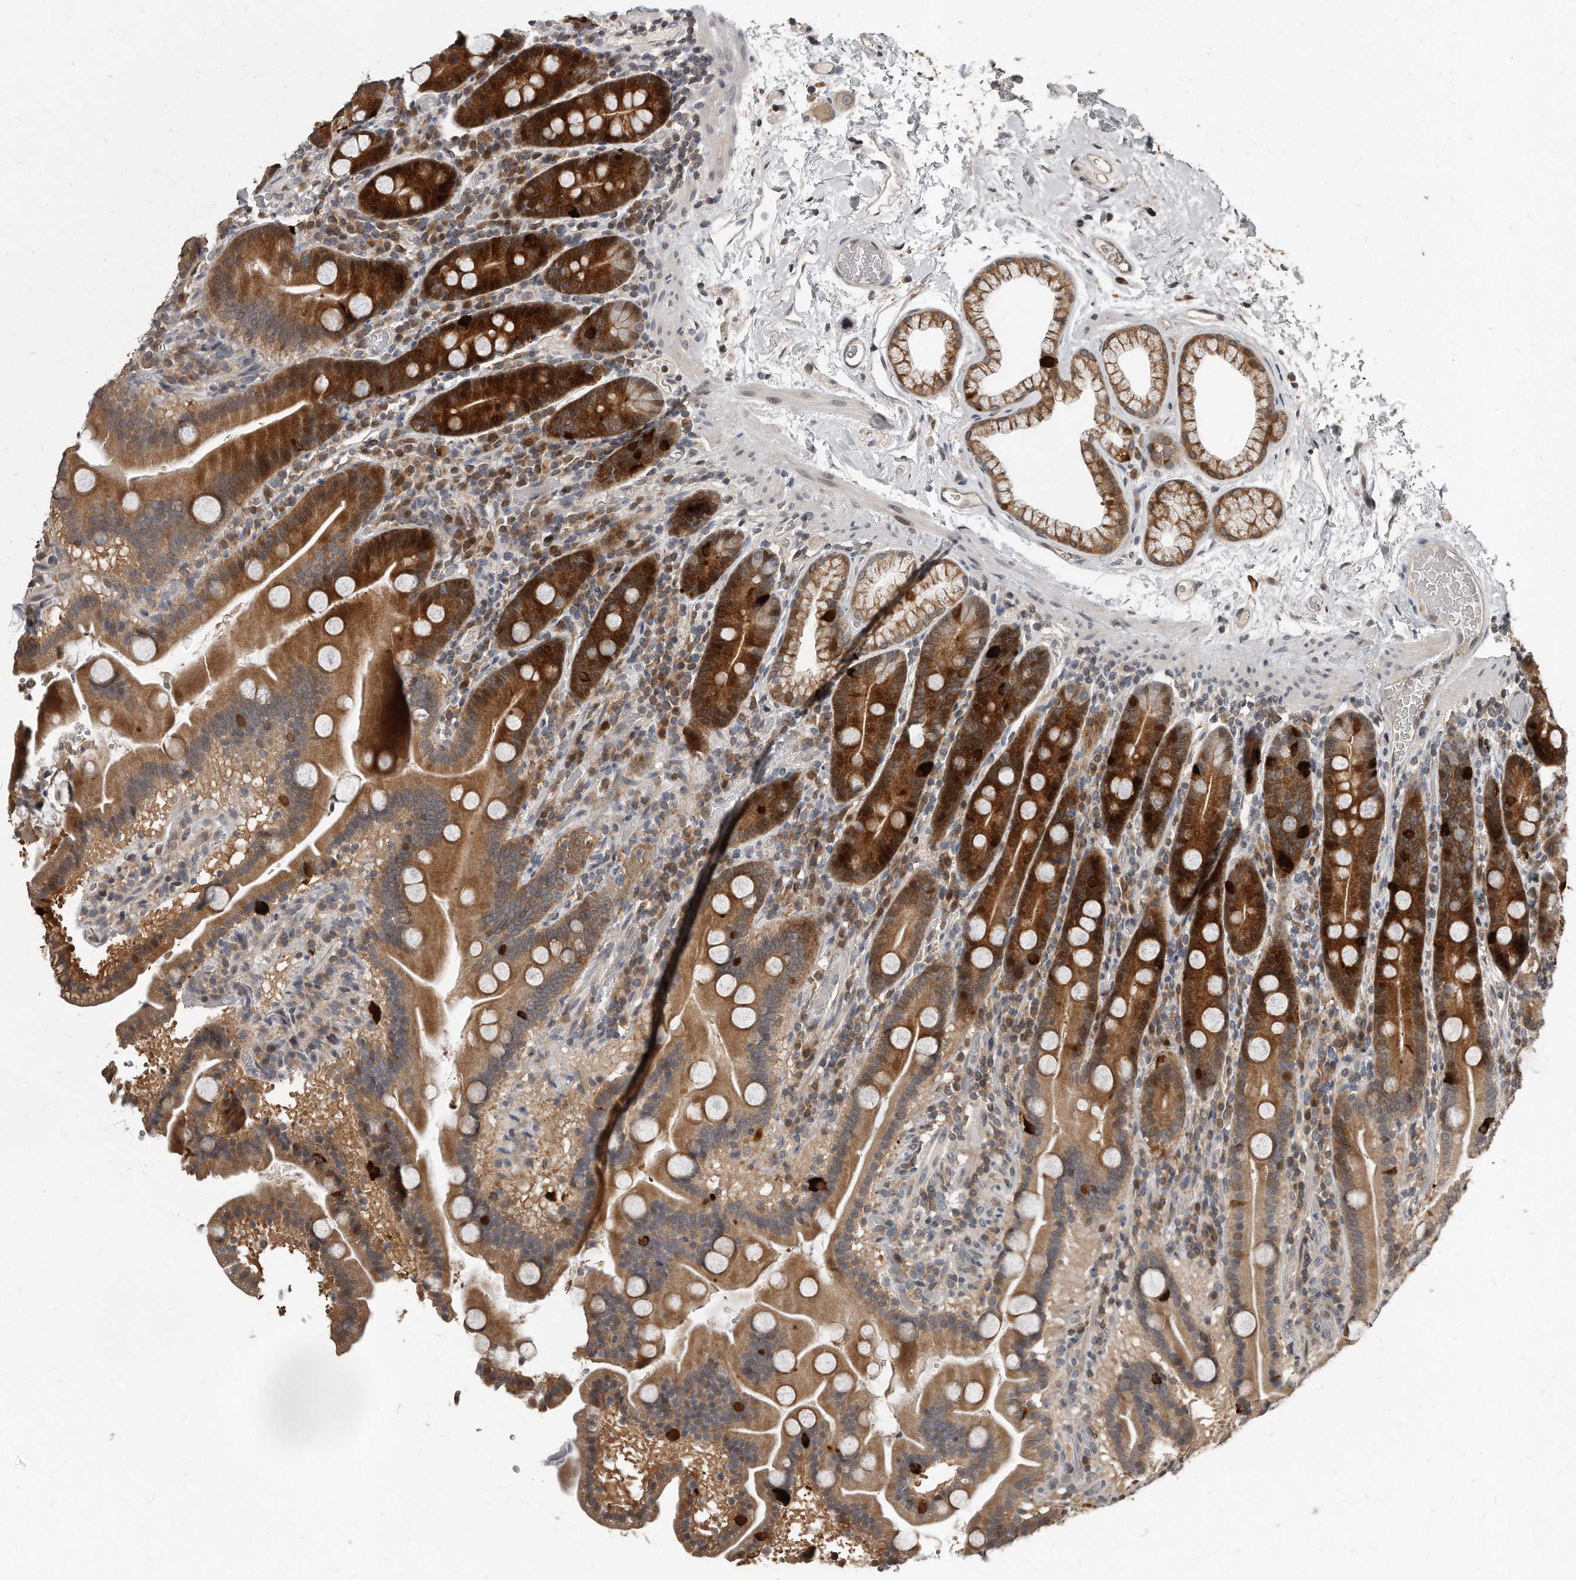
{"staining": {"intensity": "strong", "quantity": "<25%", "location": "cytoplasmic/membranous"}, "tissue": "duodenum", "cell_type": "Glandular cells", "image_type": "normal", "snomed": [{"axis": "morphology", "description": "Normal tissue, NOS"}, {"axis": "topography", "description": "Duodenum"}], "caption": "Brown immunohistochemical staining in unremarkable human duodenum exhibits strong cytoplasmic/membranous staining in about <25% of glandular cells.", "gene": "GCH1", "patient": {"sex": "male", "age": 55}}